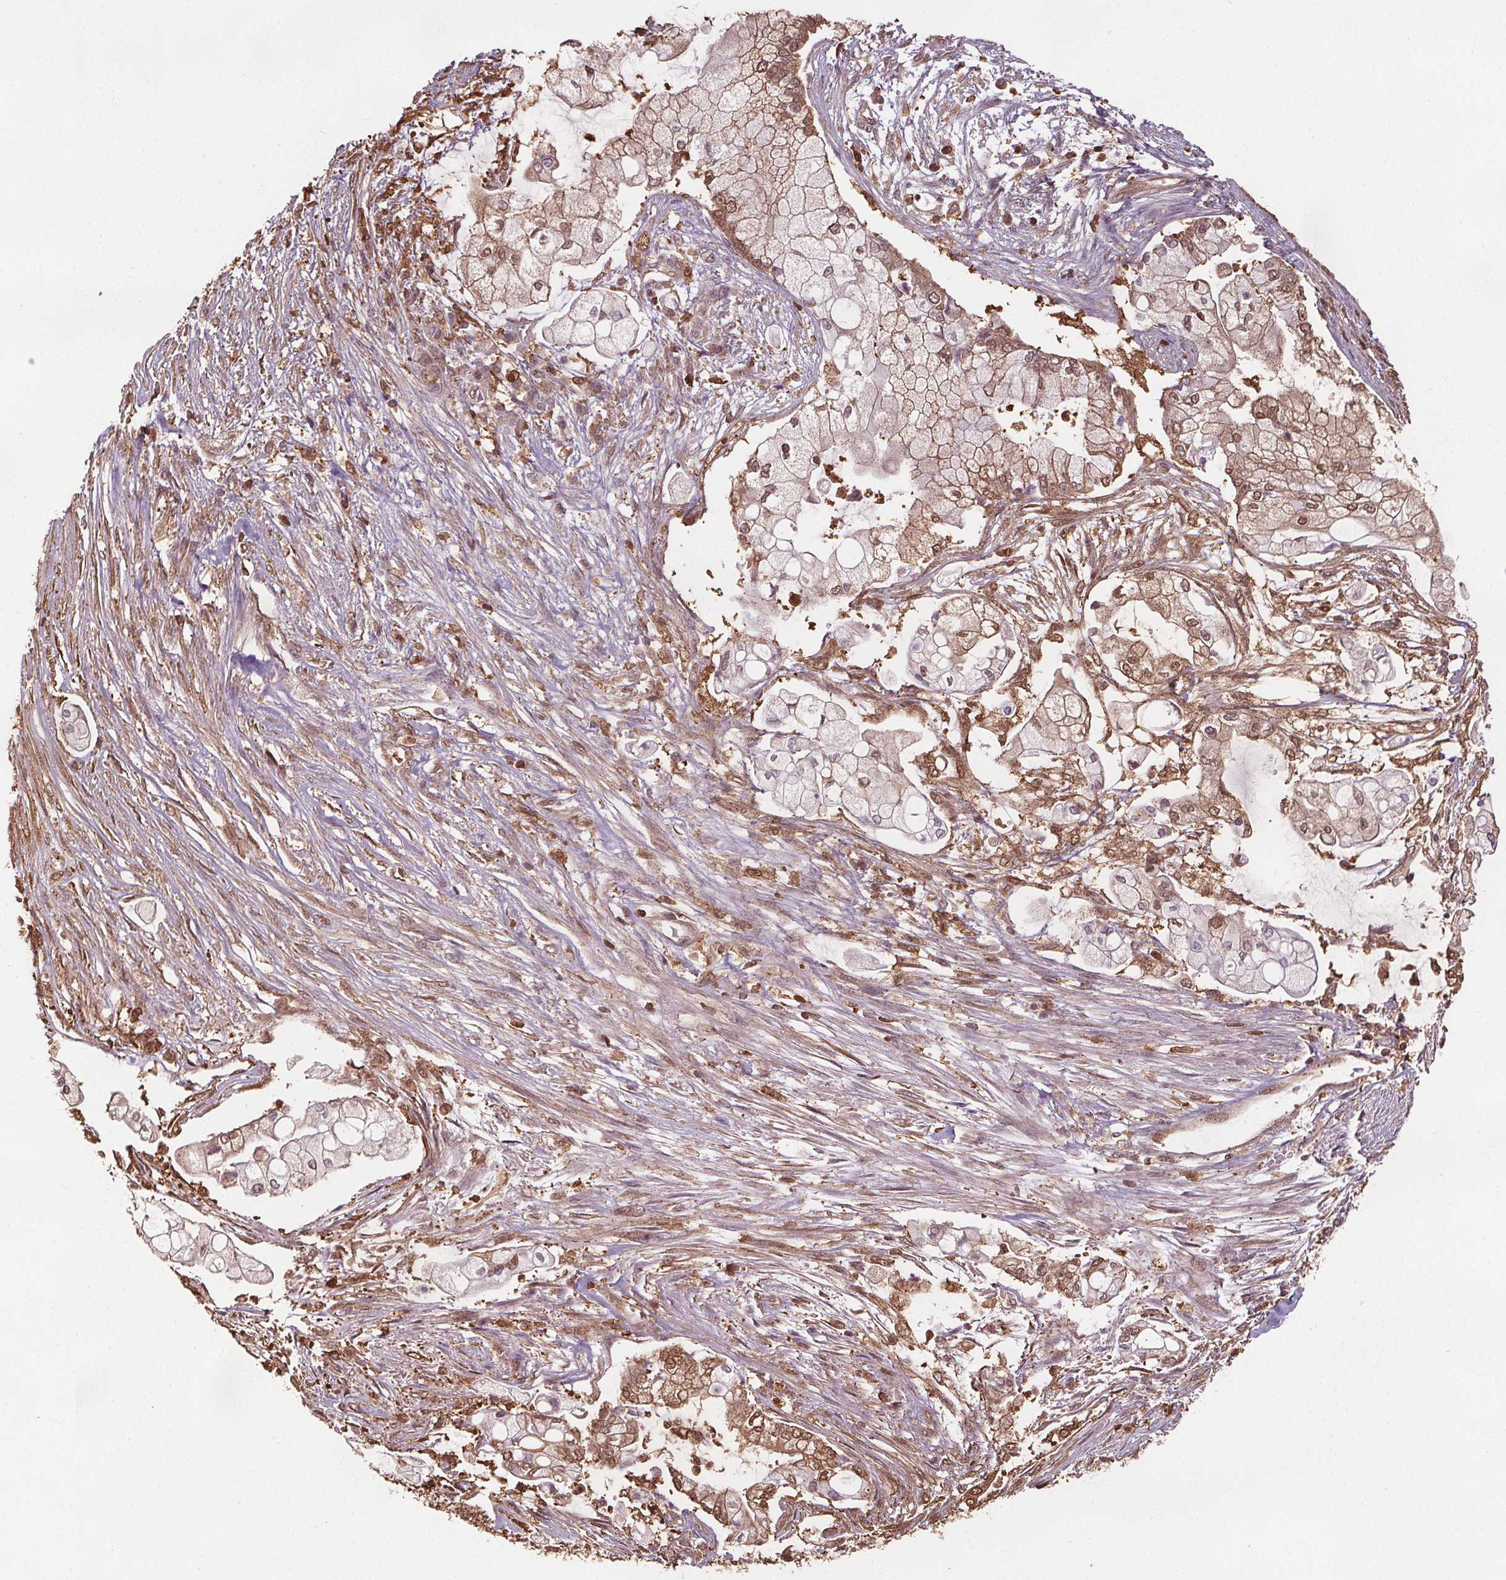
{"staining": {"intensity": "moderate", "quantity": ">75%", "location": "cytoplasmic/membranous,nuclear"}, "tissue": "pancreatic cancer", "cell_type": "Tumor cells", "image_type": "cancer", "snomed": [{"axis": "morphology", "description": "Adenocarcinoma, NOS"}, {"axis": "topography", "description": "Pancreas"}], "caption": "This is a micrograph of IHC staining of pancreatic cancer (adenocarcinoma), which shows moderate expression in the cytoplasmic/membranous and nuclear of tumor cells.", "gene": "ENO1", "patient": {"sex": "female", "age": 69}}